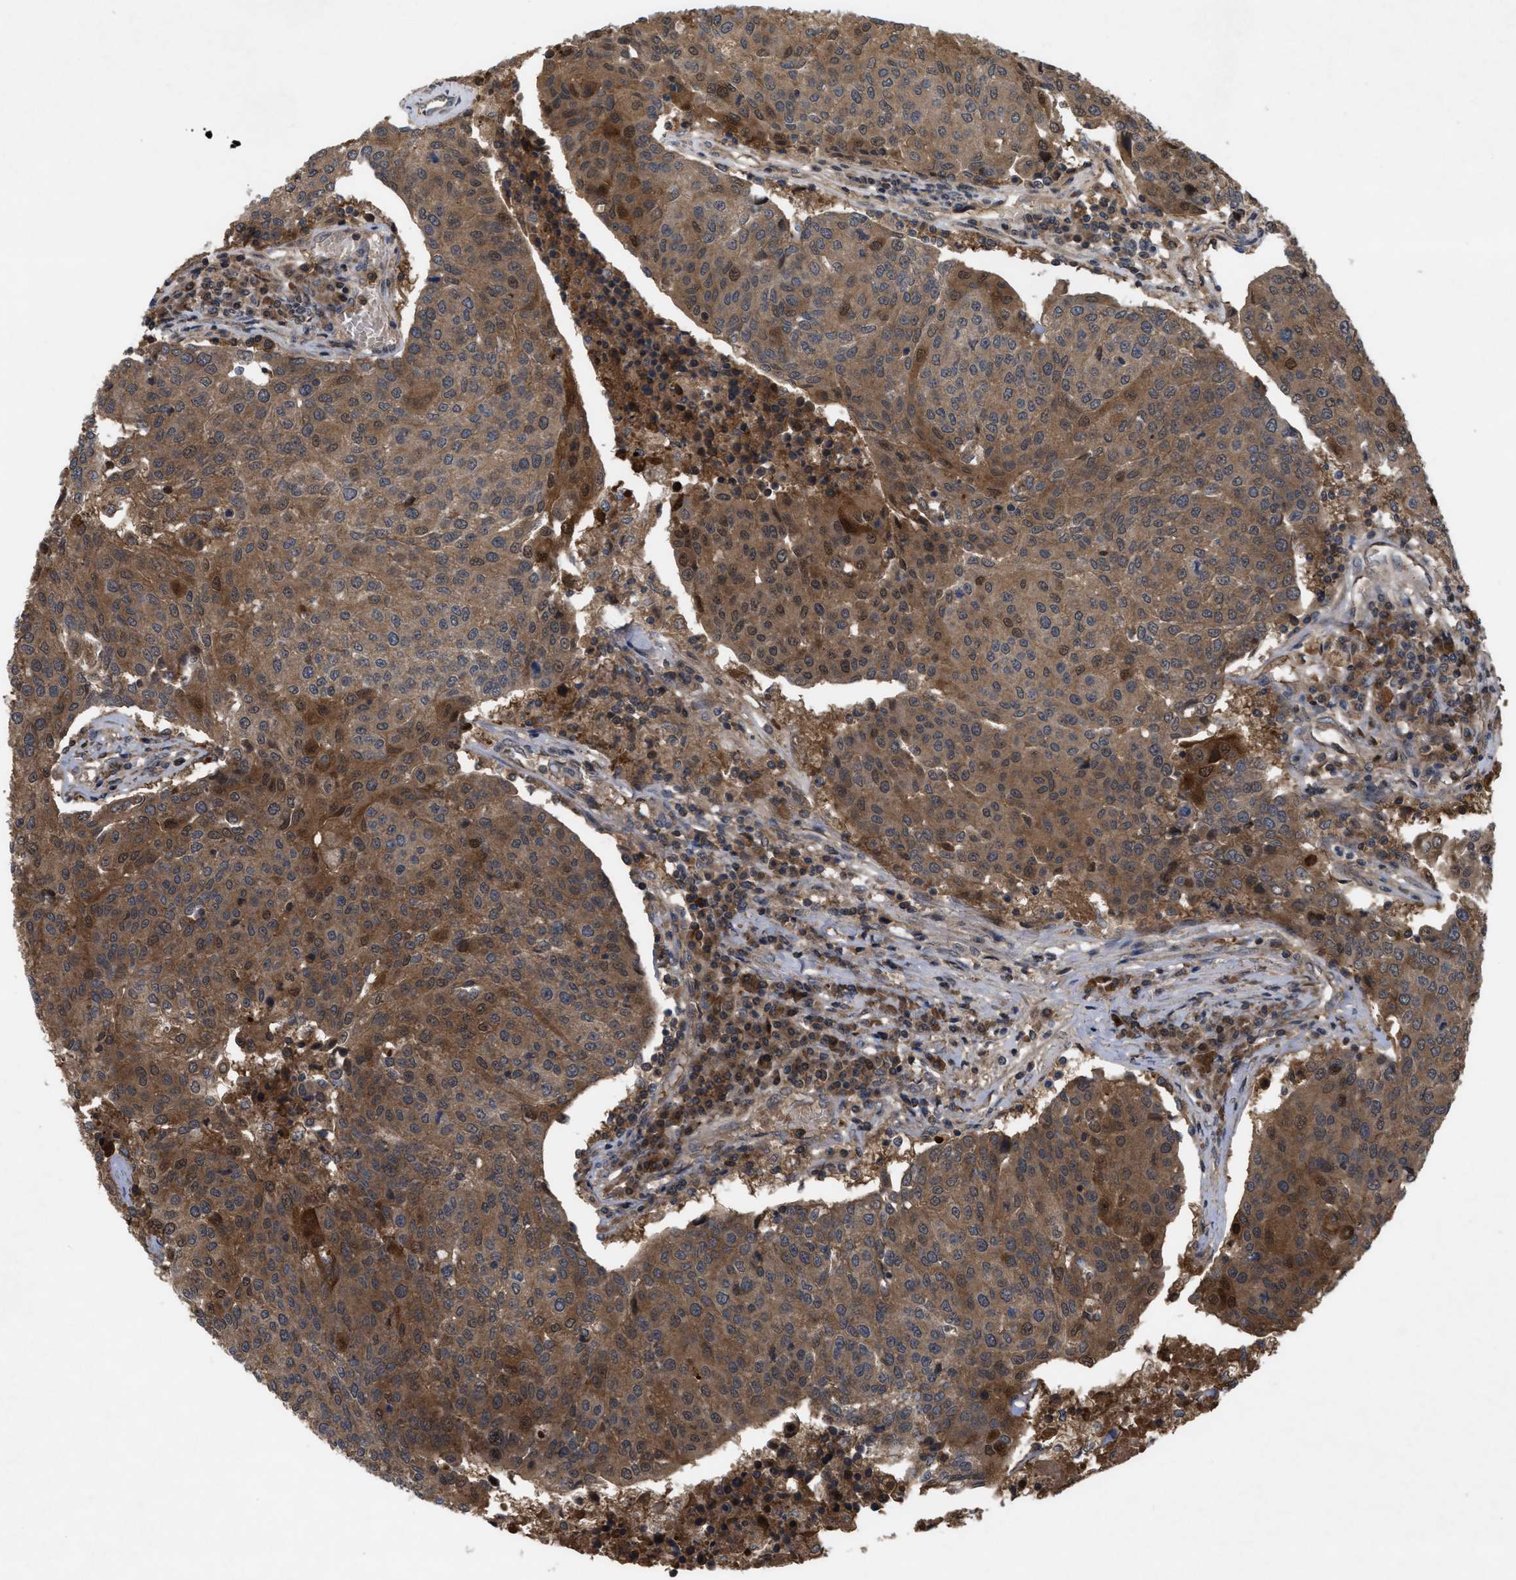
{"staining": {"intensity": "moderate", "quantity": ">75%", "location": "cytoplasmic/membranous"}, "tissue": "urothelial cancer", "cell_type": "Tumor cells", "image_type": "cancer", "snomed": [{"axis": "morphology", "description": "Urothelial carcinoma, High grade"}, {"axis": "topography", "description": "Urinary bladder"}], "caption": "Approximately >75% of tumor cells in urothelial cancer reveal moderate cytoplasmic/membranous protein staining as visualized by brown immunohistochemical staining.", "gene": "RAB2A", "patient": {"sex": "female", "age": 85}}